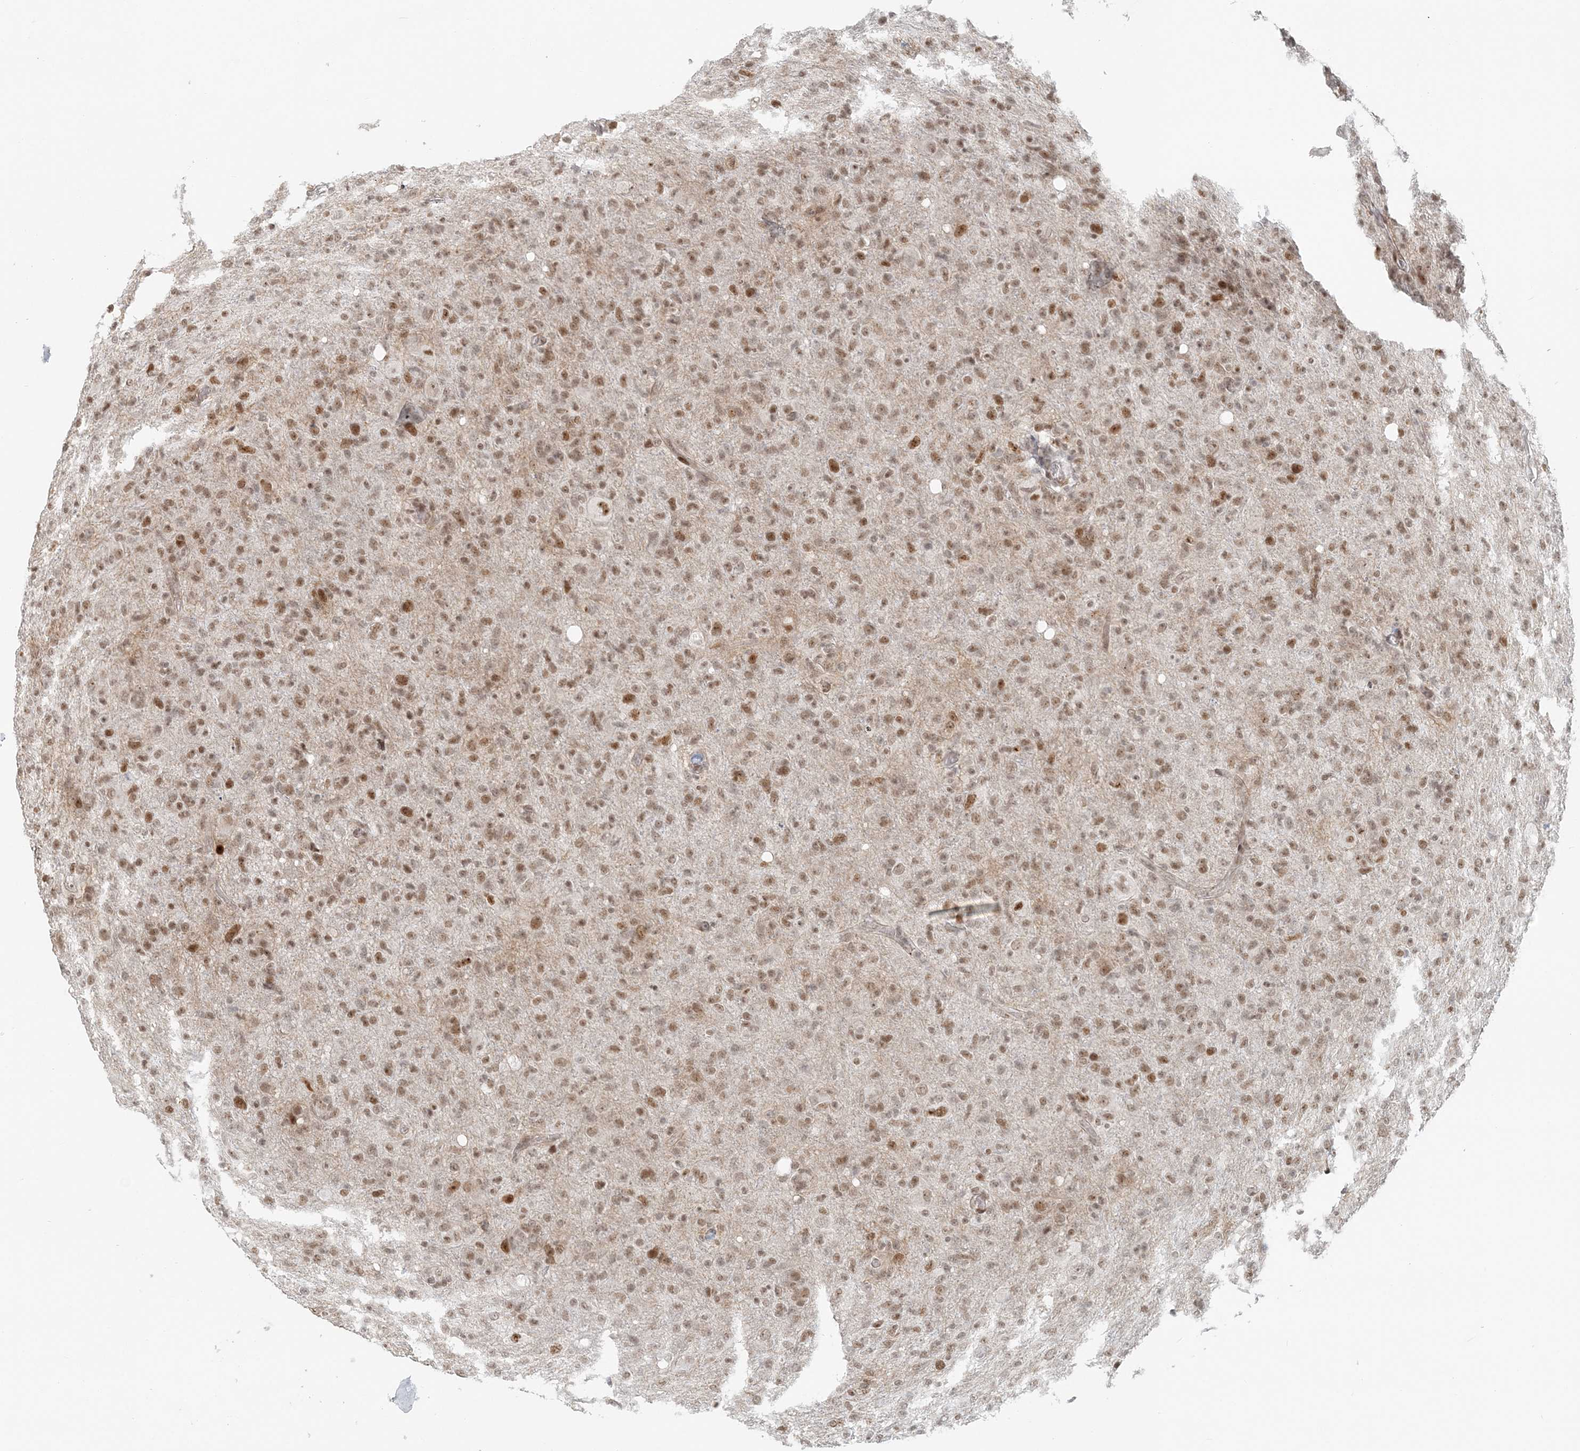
{"staining": {"intensity": "moderate", "quantity": ">75%", "location": "nuclear"}, "tissue": "glioma", "cell_type": "Tumor cells", "image_type": "cancer", "snomed": [{"axis": "morphology", "description": "Glioma, malignant, High grade"}, {"axis": "topography", "description": "Brain"}], "caption": "IHC of glioma exhibits medium levels of moderate nuclear staining in about >75% of tumor cells.", "gene": "BAZ1B", "patient": {"sex": "female", "age": 57}}